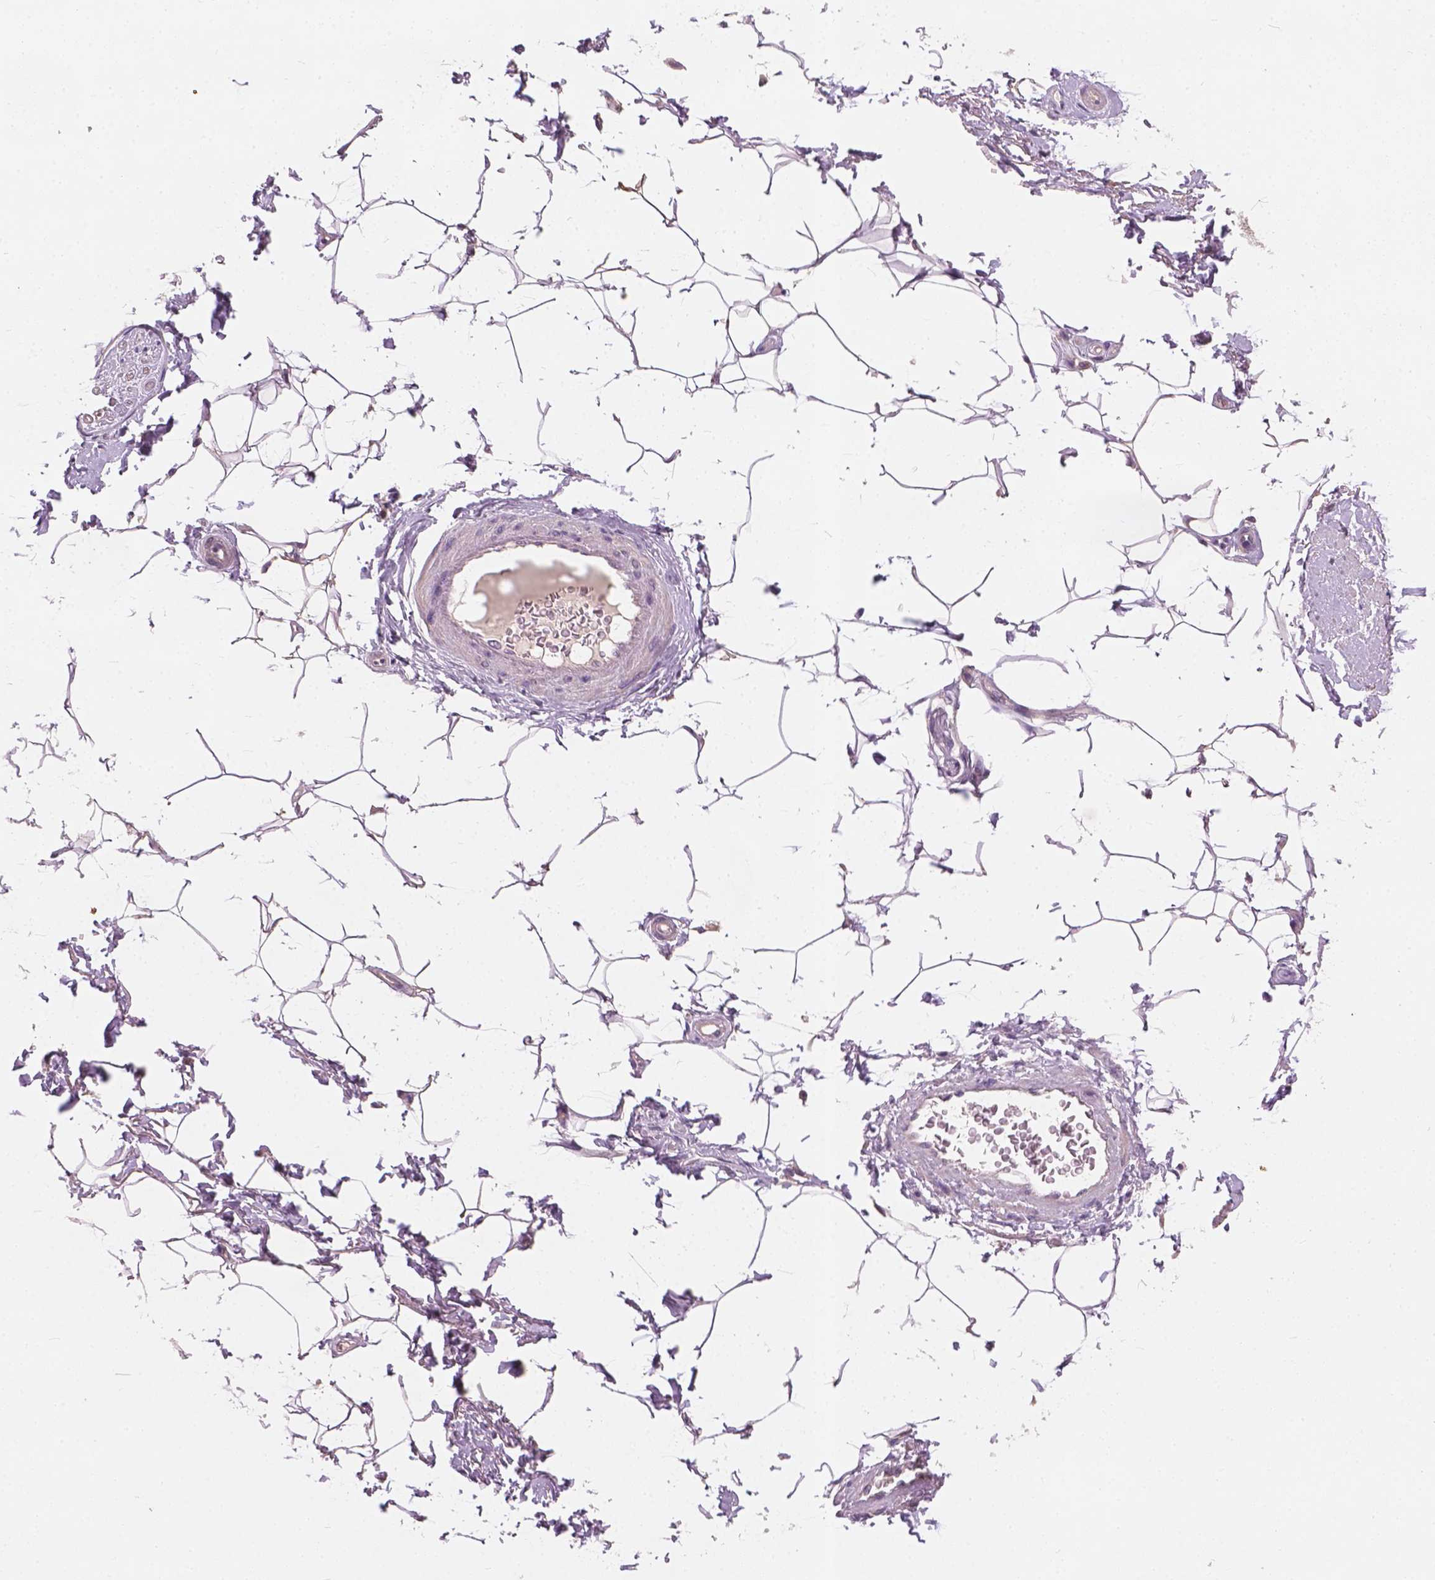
{"staining": {"intensity": "negative", "quantity": "none", "location": "none"}, "tissue": "adipose tissue", "cell_type": "Adipocytes", "image_type": "normal", "snomed": [{"axis": "morphology", "description": "Normal tissue, NOS"}, {"axis": "topography", "description": "Peripheral nerve tissue"}], "caption": "Immunohistochemistry (IHC) photomicrograph of unremarkable human adipose tissue stained for a protein (brown), which shows no expression in adipocytes.", "gene": "KRT17", "patient": {"sex": "male", "age": 51}}